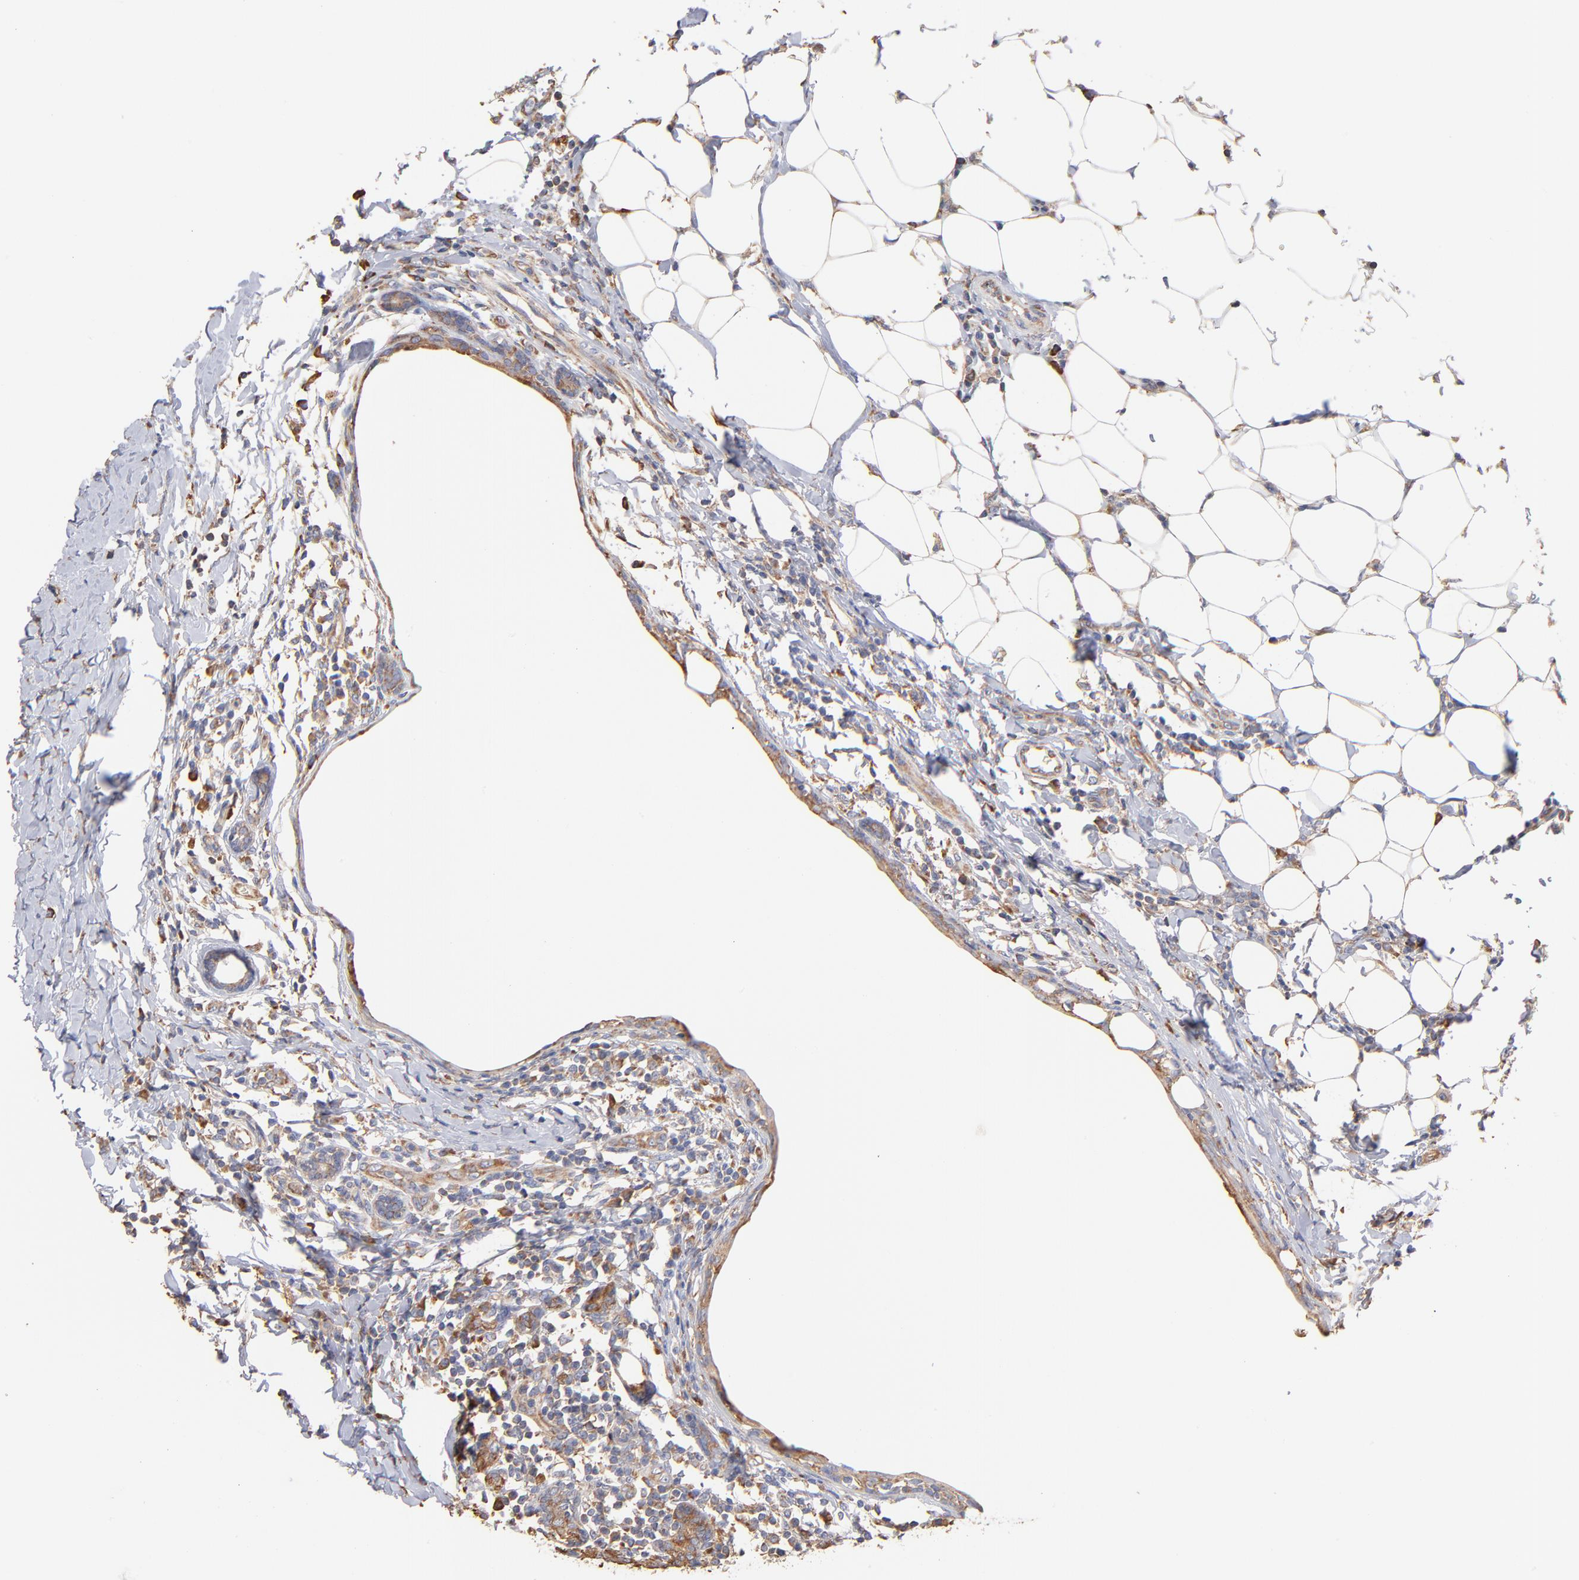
{"staining": {"intensity": "weak", "quantity": ">75%", "location": "cytoplasmic/membranous"}, "tissue": "breast cancer", "cell_type": "Tumor cells", "image_type": "cancer", "snomed": [{"axis": "morphology", "description": "Duct carcinoma"}, {"axis": "topography", "description": "Breast"}], "caption": "There is low levels of weak cytoplasmic/membranous staining in tumor cells of breast cancer (invasive ductal carcinoma), as demonstrated by immunohistochemical staining (brown color).", "gene": "RPL9", "patient": {"sex": "female", "age": 40}}